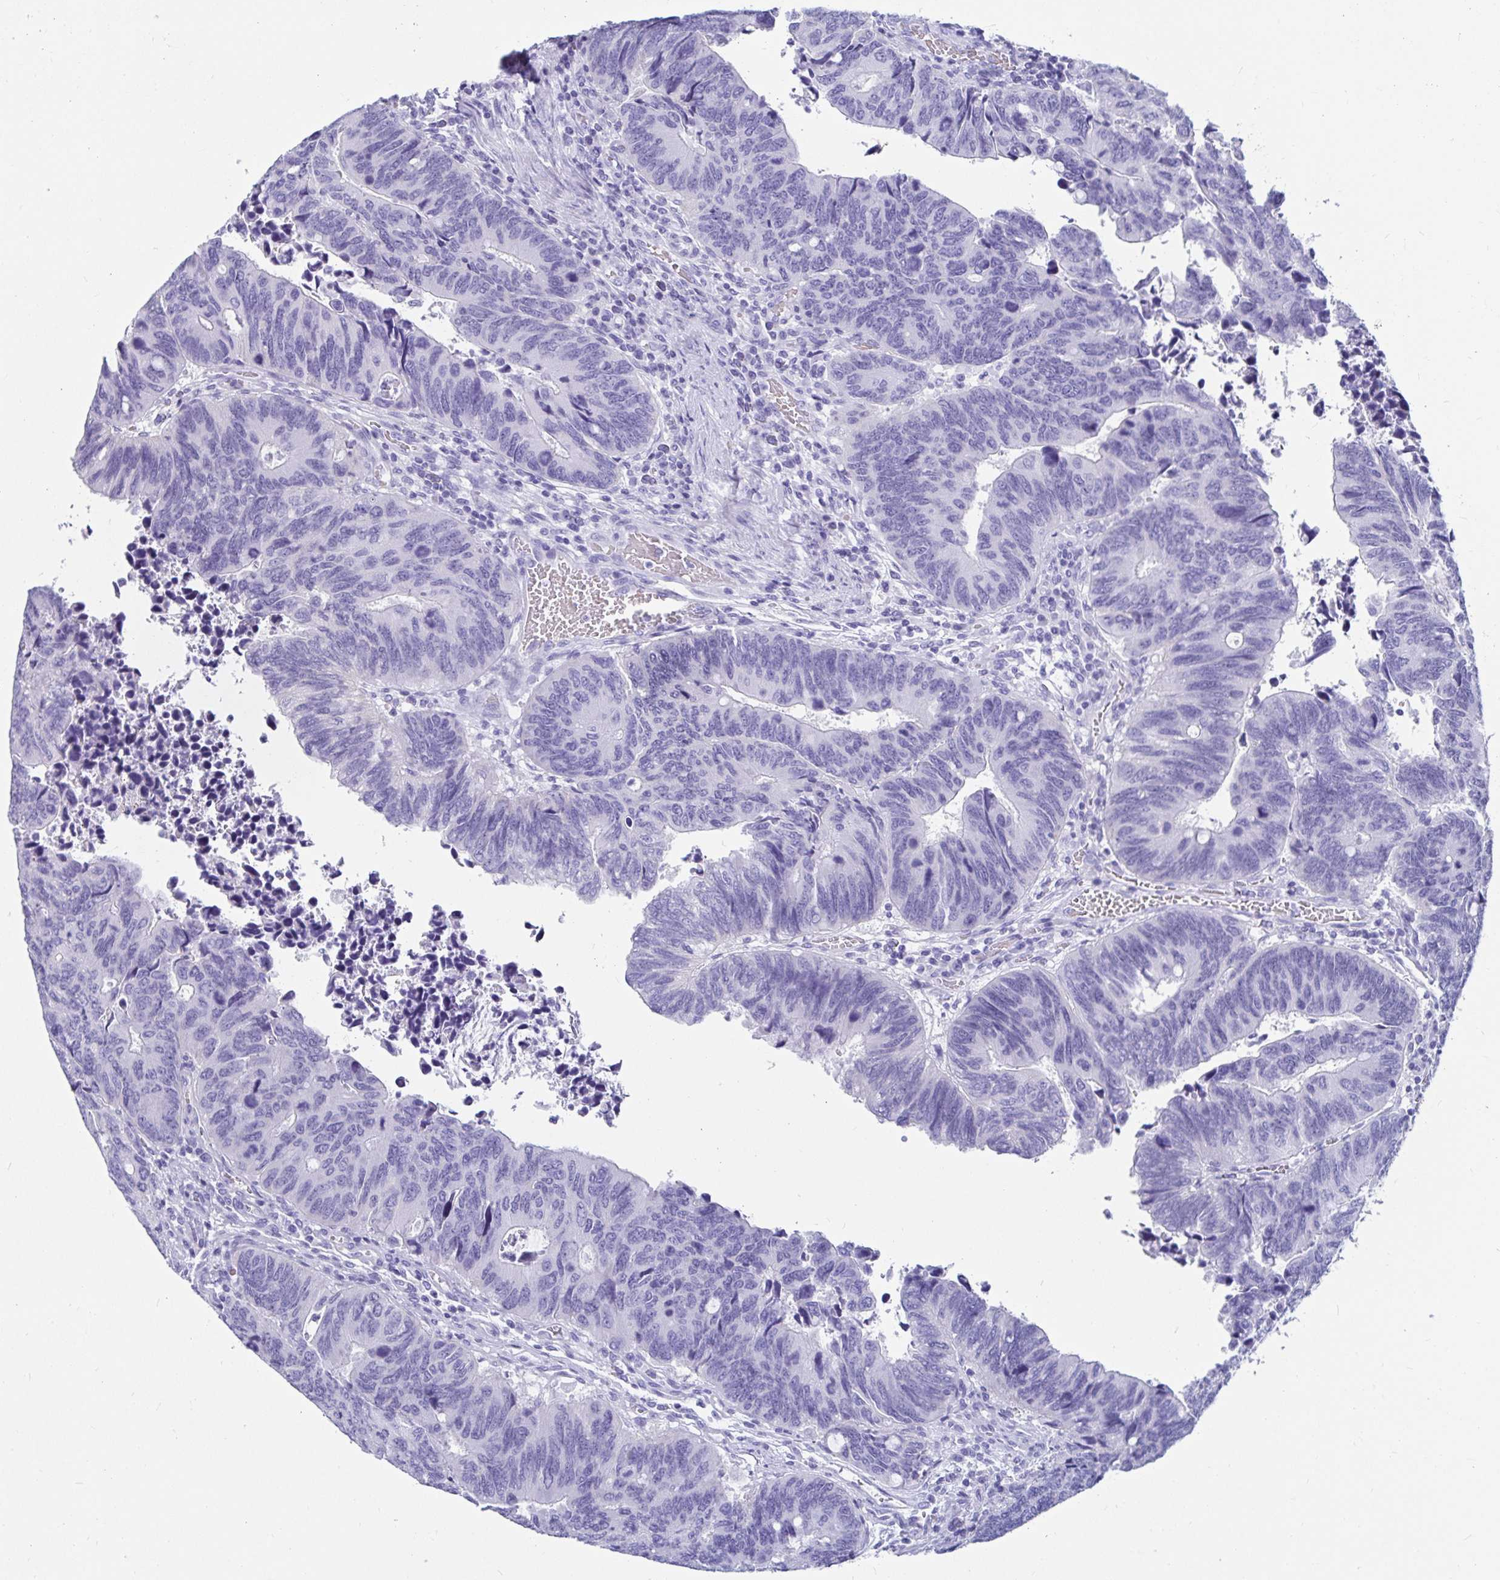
{"staining": {"intensity": "negative", "quantity": "none", "location": "none"}, "tissue": "colorectal cancer", "cell_type": "Tumor cells", "image_type": "cancer", "snomed": [{"axis": "morphology", "description": "Adenocarcinoma, NOS"}, {"axis": "topography", "description": "Colon"}], "caption": "There is no significant staining in tumor cells of adenocarcinoma (colorectal). The staining was performed using DAB to visualize the protein expression in brown, while the nuclei were stained in blue with hematoxylin (Magnification: 20x).", "gene": "ZPBP2", "patient": {"sex": "male", "age": 87}}